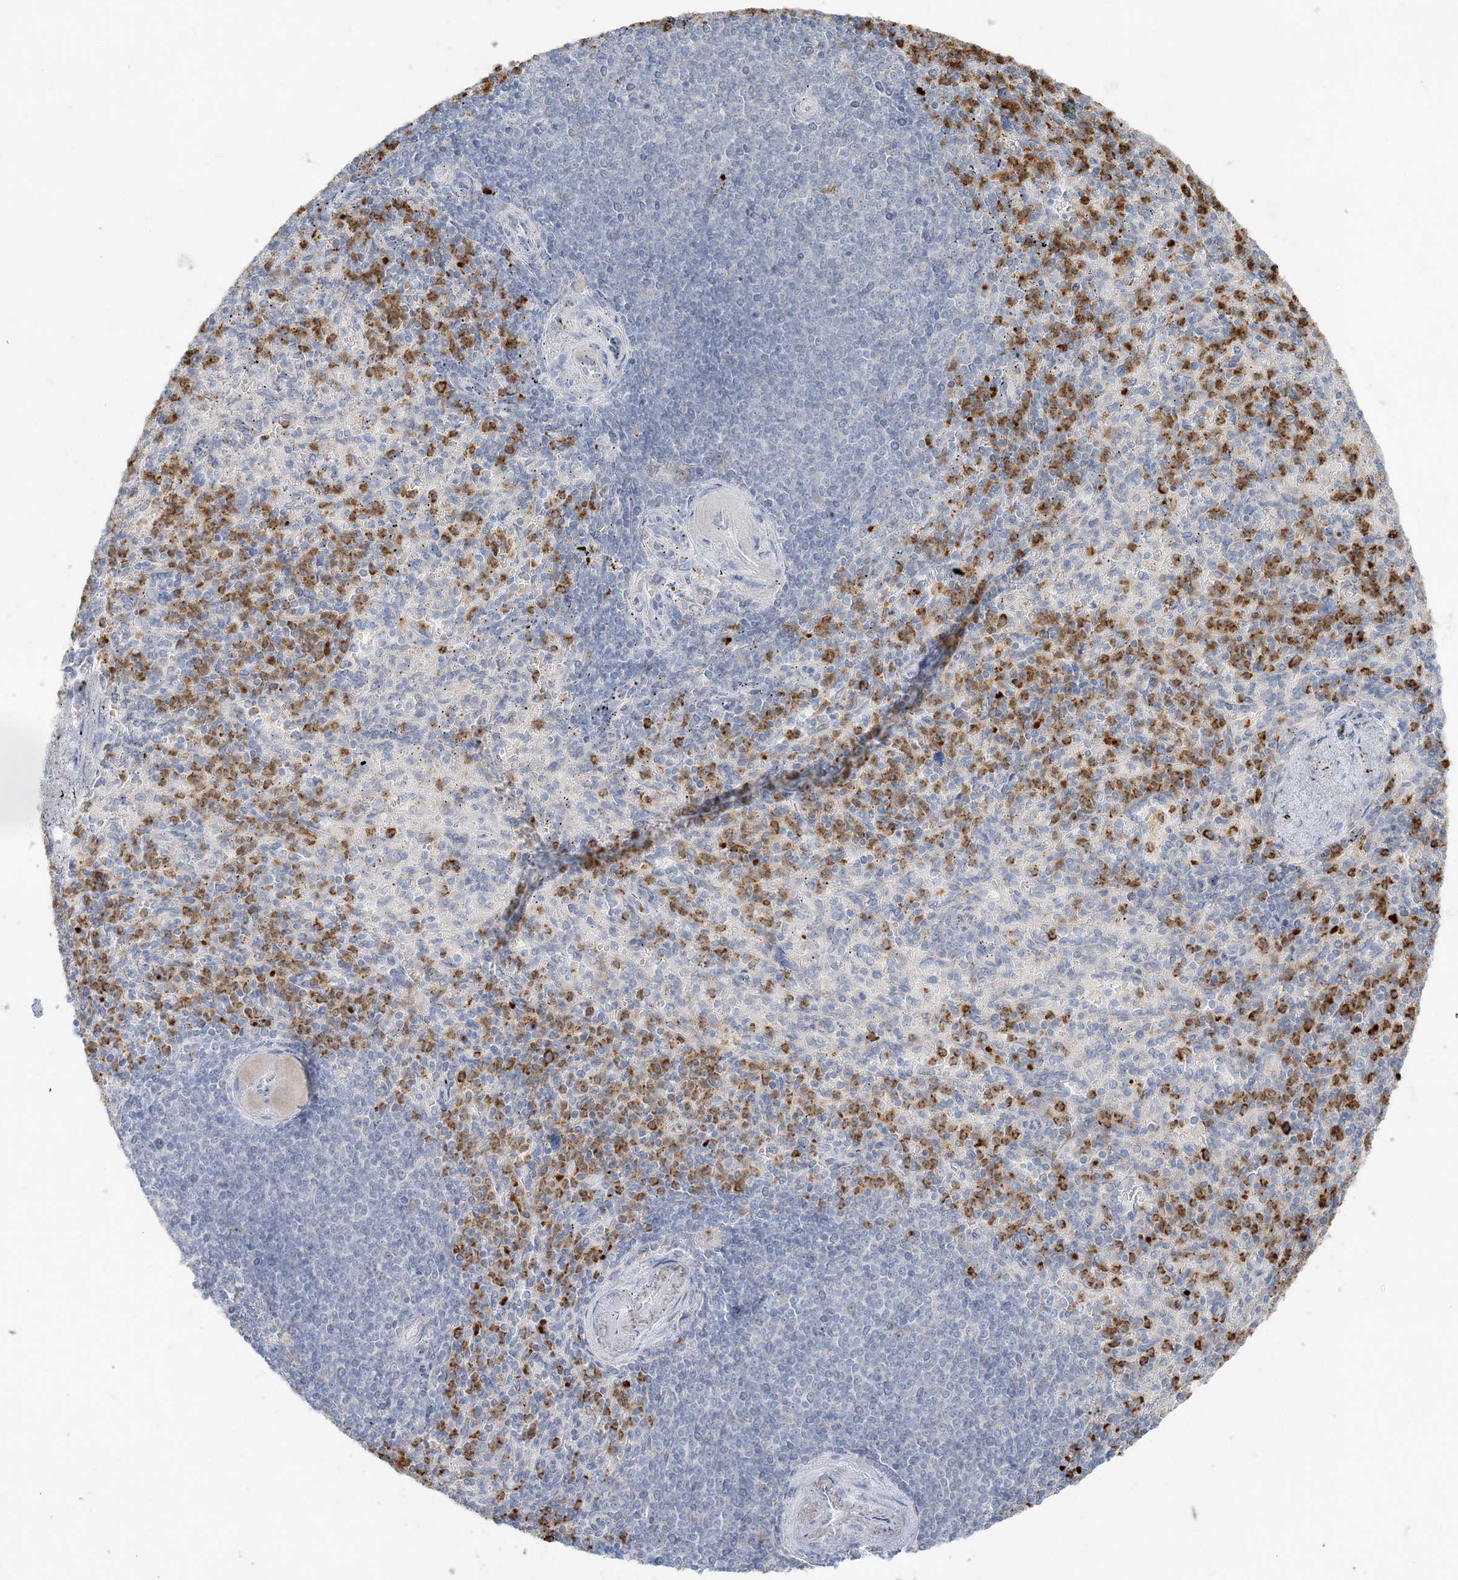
{"staining": {"intensity": "moderate", "quantity": "25%-75%", "location": "cytoplasmic/membranous"}, "tissue": "spleen", "cell_type": "Cells in red pulp", "image_type": "normal", "snomed": [{"axis": "morphology", "description": "Normal tissue, NOS"}, {"axis": "topography", "description": "Spleen"}], "caption": "Immunohistochemical staining of unremarkable spleen exhibits 25%-75% levels of moderate cytoplasmic/membranous protein expression in approximately 25%-75% of cells in red pulp.", "gene": "CCNJ", "patient": {"sex": "female", "age": 74}}